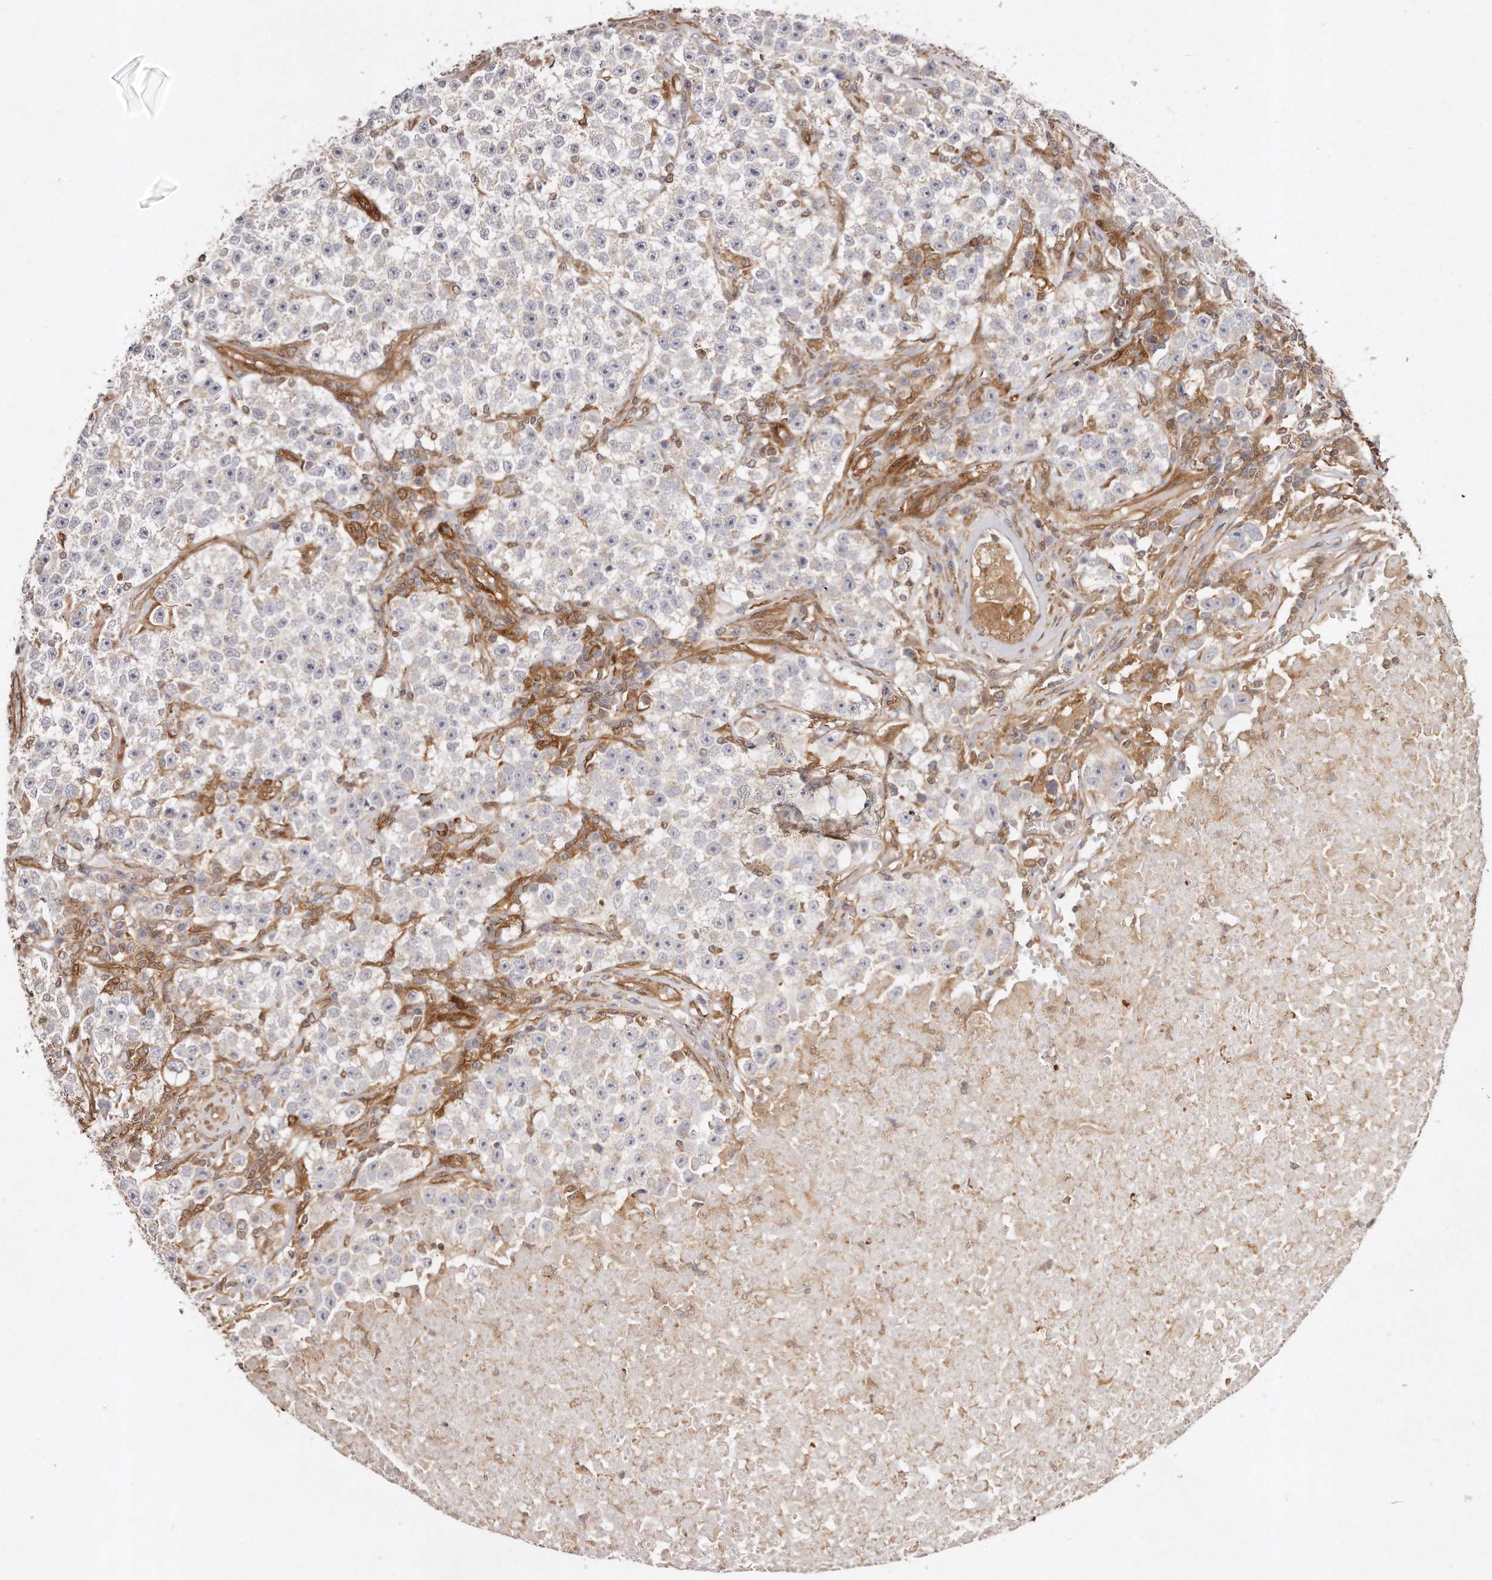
{"staining": {"intensity": "negative", "quantity": "none", "location": "none"}, "tissue": "testis cancer", "cell_type": "Tumor cells", "image_type": "cancer", "snomed": [{"axis": "morphology", "description": "Seminoma, NOS"}, {"axis": "topography", "description": "Testis"}], "caption": "This is an IHC image of testis cancer (seminoma). There is no positivity in tumor cells.", "gene": "GBP4", "patient": {"sex": "male", "age": 22}}